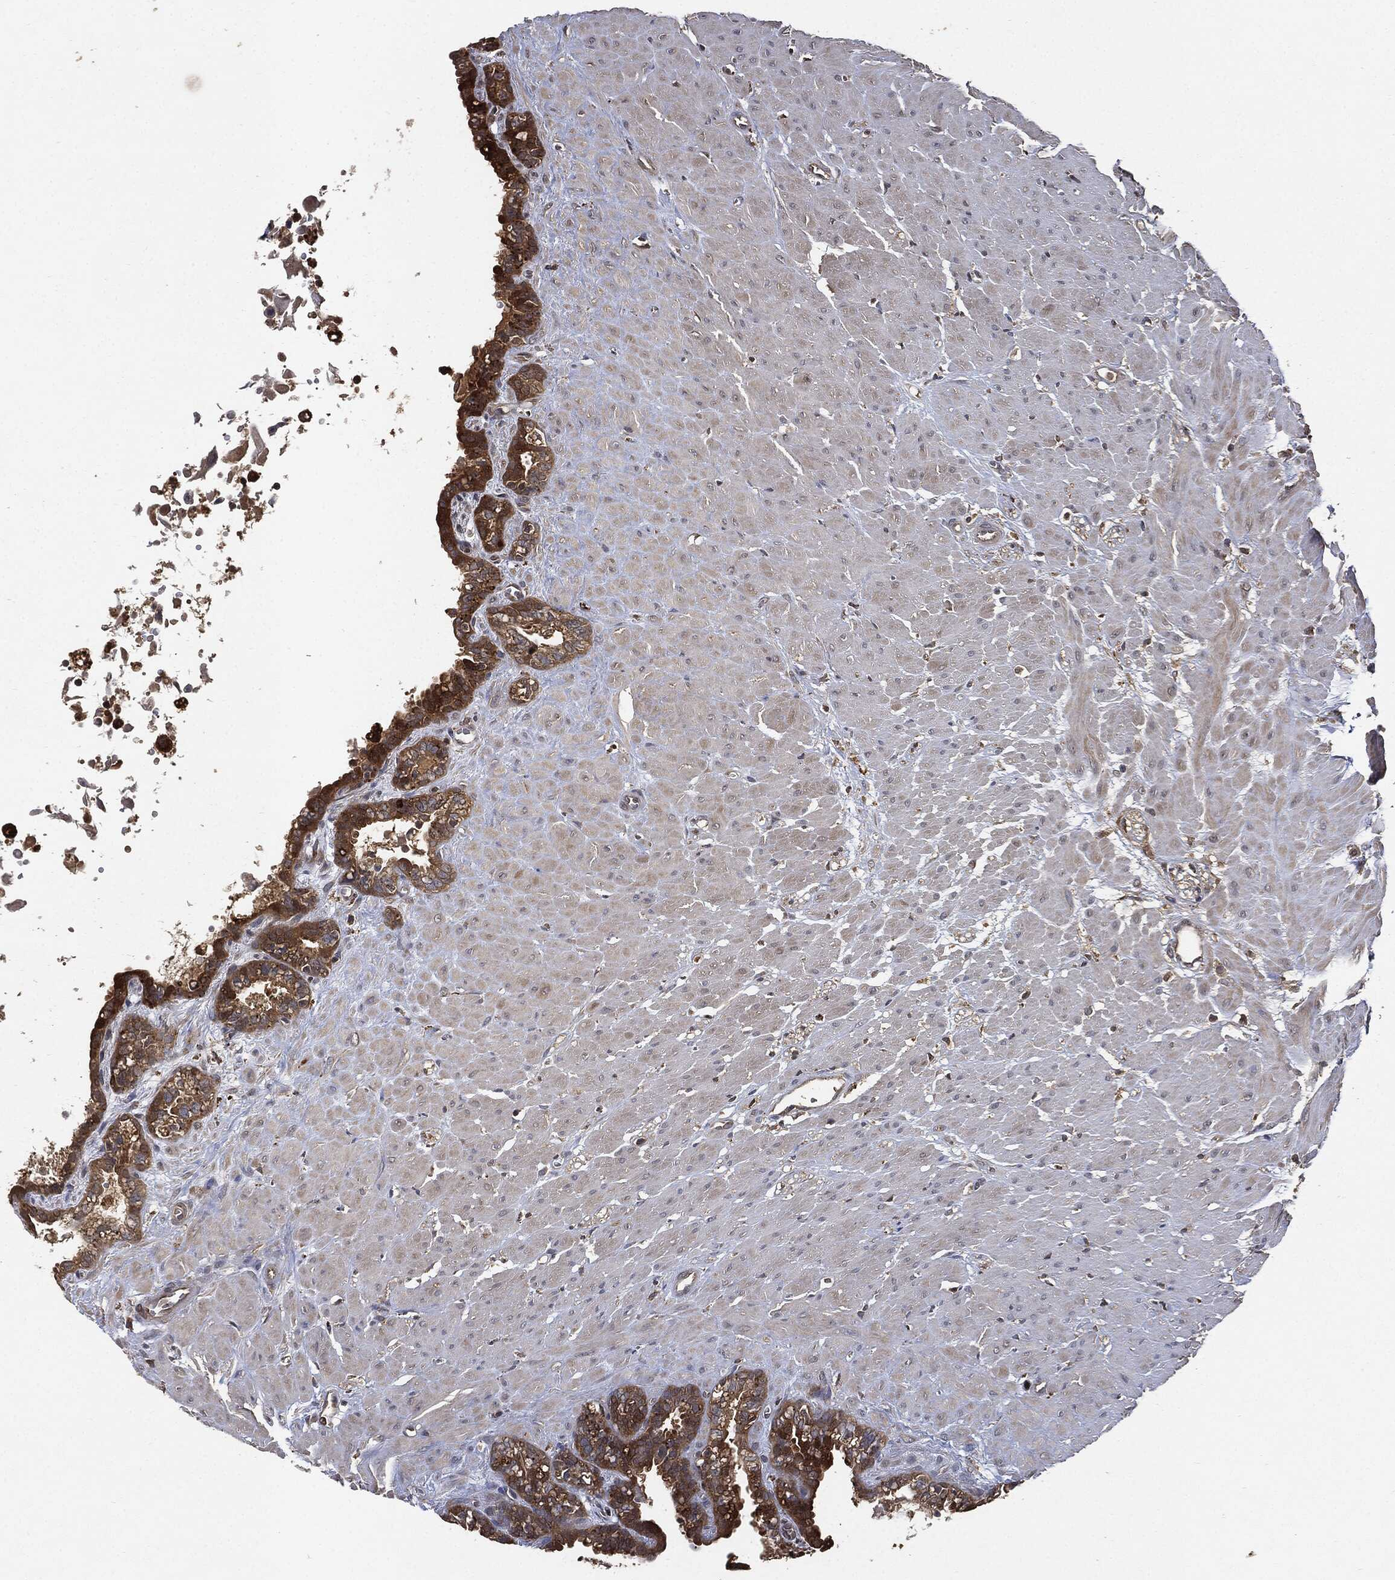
{"staining": {"intensity": "moderate", "quantity": ">75%", "location": "cytoplasmic/membranous"}, "tissue": "seminal vesicle", "cell_type": "Glandular cells", "image_type": "normal", "snomed": [{"axis": "morphology", "description": "Normal tissue, NOS"}, {"axis": "morphology", "description": "Urothelial carcinoma, NOS"}, {"axis": "topography", "description": "Urinary bladder"}, {"axis": "topography", "description": "Seminal veicle"}], "caption": "IHC (DAB (3,3'-diaminobenzidine)) staining of benign seminal vesicle displays moderate cytoplasmic/membranous protein positivity in about >75% of glandular cells.", "gene": "BRAF", "patient": {"sex": "male", "age": 76}}